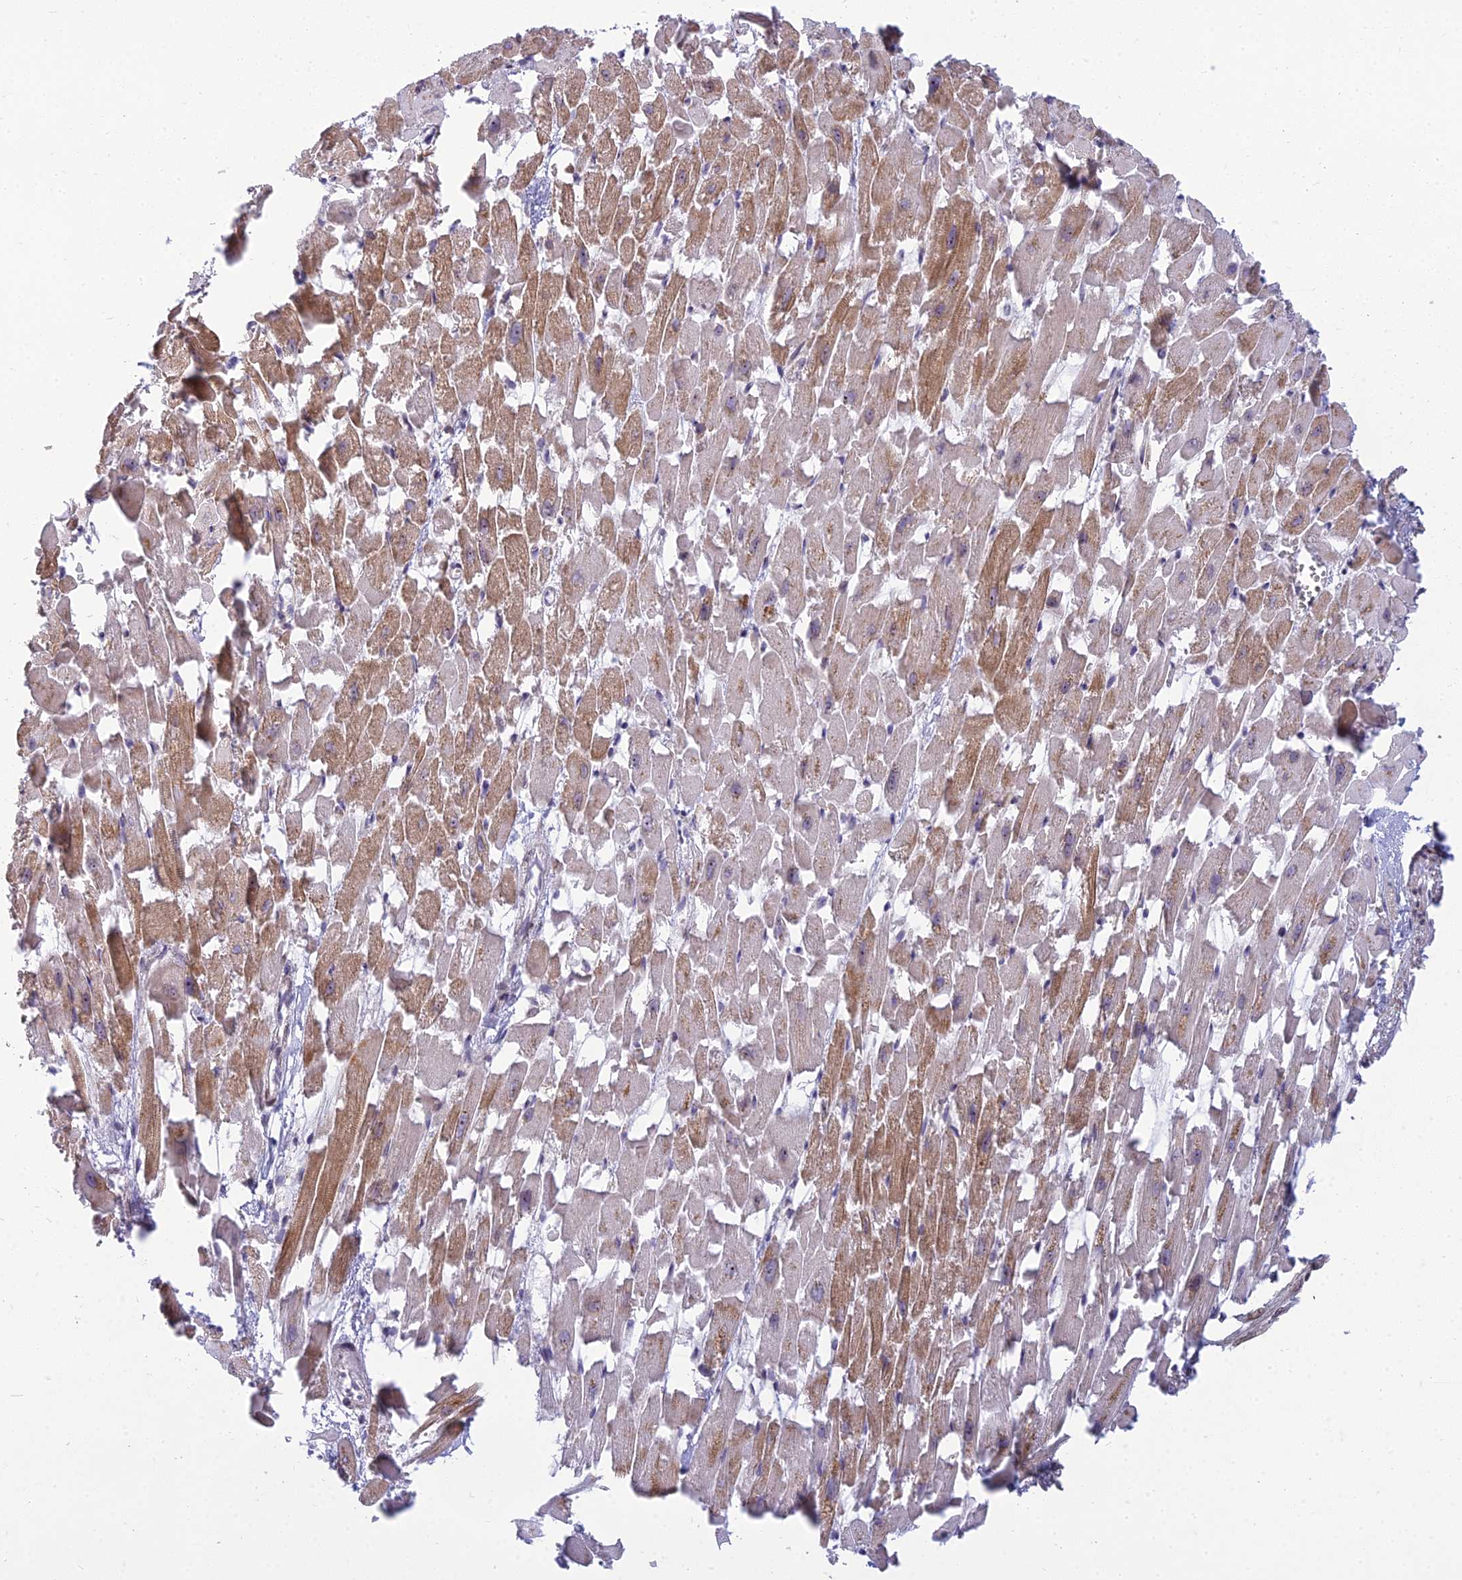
{"staining": {"intensity": "moderate", "quantity": "25%-75%", "location": "cytoplasmic/membranous"}, "tissue": "heart muscle", "cell_type": "Cardiomyocytes", "image_type": "normal", "snomed": [{"axis": "morphology", "description": "Normal tissue, NOS"}, {"axis": "topography", "description": "Heart"}], "caption": "Protein staining exhibits moderate cytoplasmic/membranous staining in approximately 25%-75% of cardiomyocytes in benign heart muscle.", "gene": "DTX2", "patient": {"sex": "female", "age": 64}}